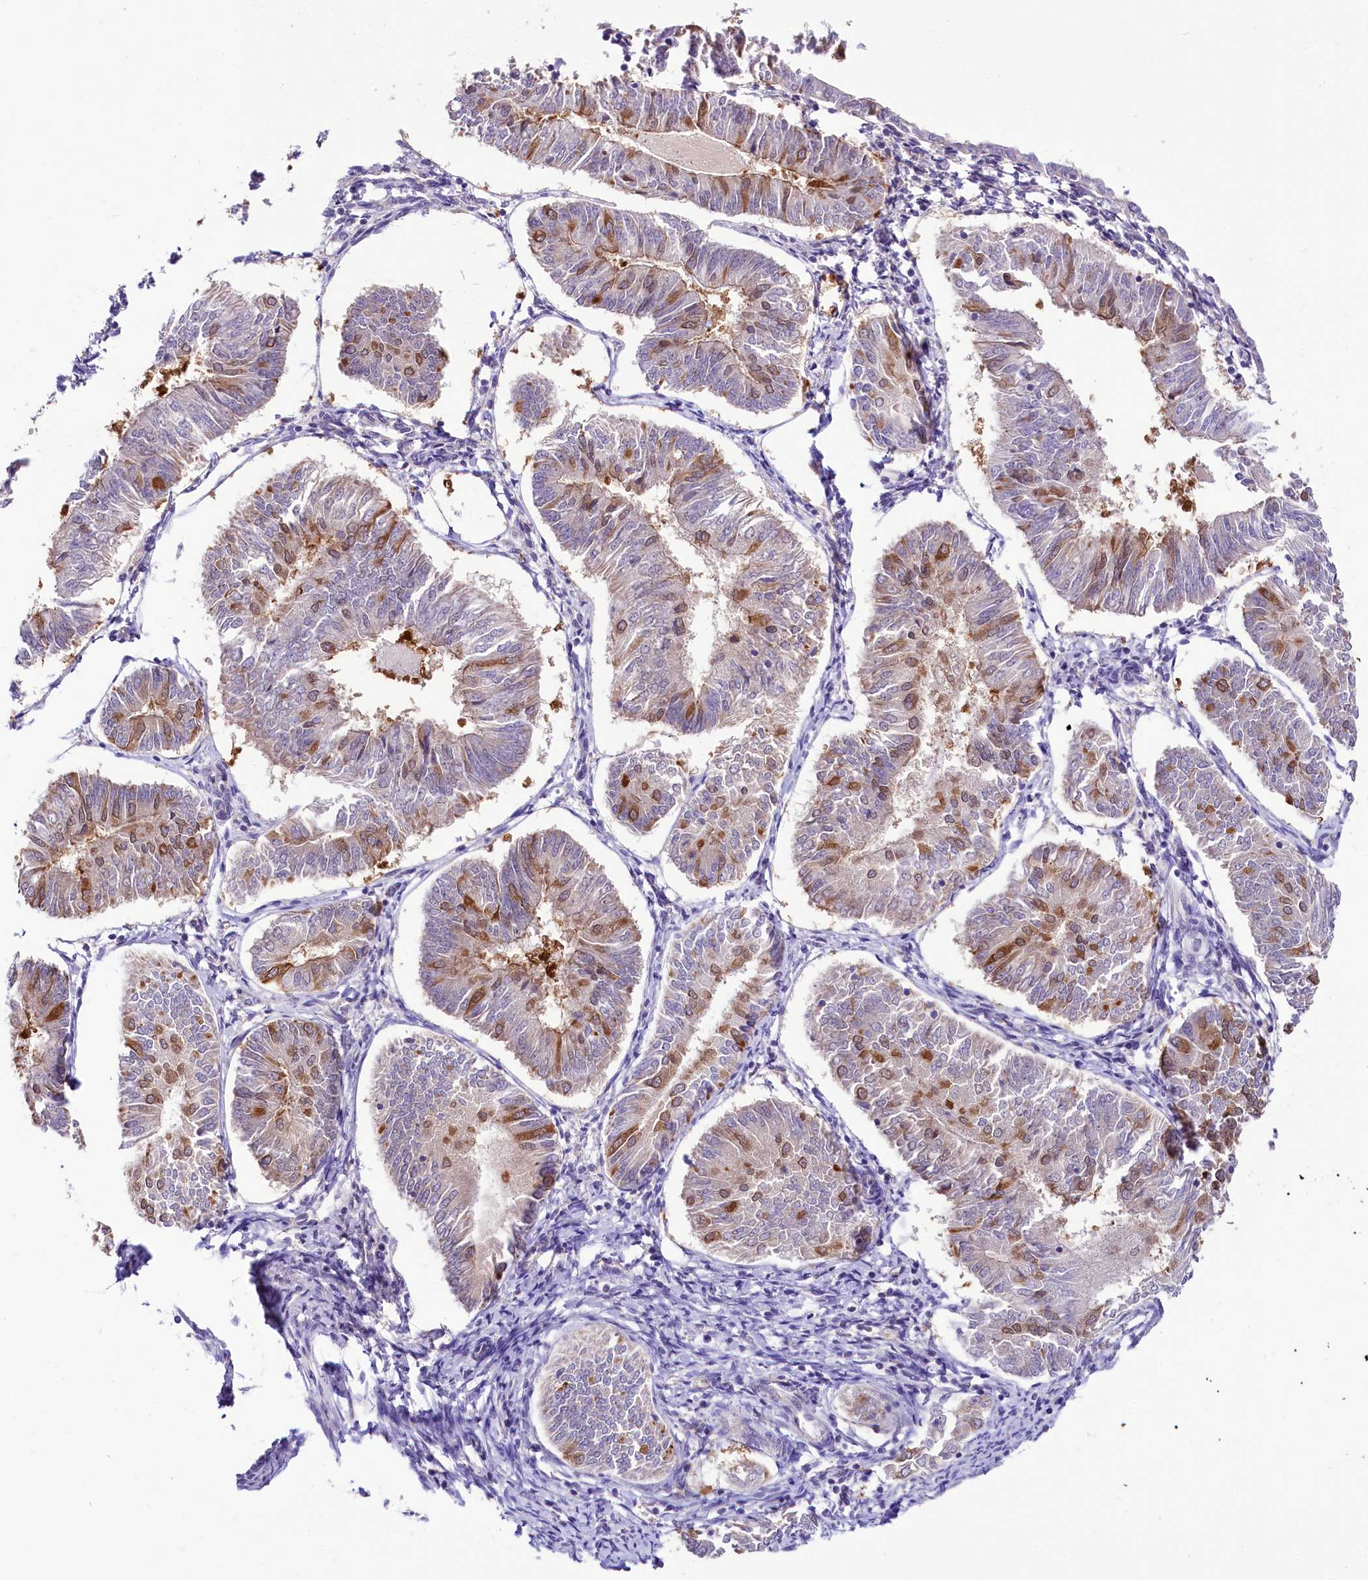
{"staining": {"intensity": "moderate", "quantity": "<25%", "location": "cytoplasmic/membranous"}, "tissue": "endometrial cancer", "cell_type": "Tumor cells", "image_type": "cancer", "snomed": [{"axis": "morphology", "description": "Adenocarcinoma, NOS"}, {"axis": "topography", "description": "Endometrium"}], "caption": "Approximately <25% of tumor cells in adenocarcinoma (endometrial) exhibit moderate cytoplasmic/membranous protein positivity as visualized by brown immunohistochemical staining.", "gene": "ABHD5", "patient": {"sex": "female", "age": 58}}